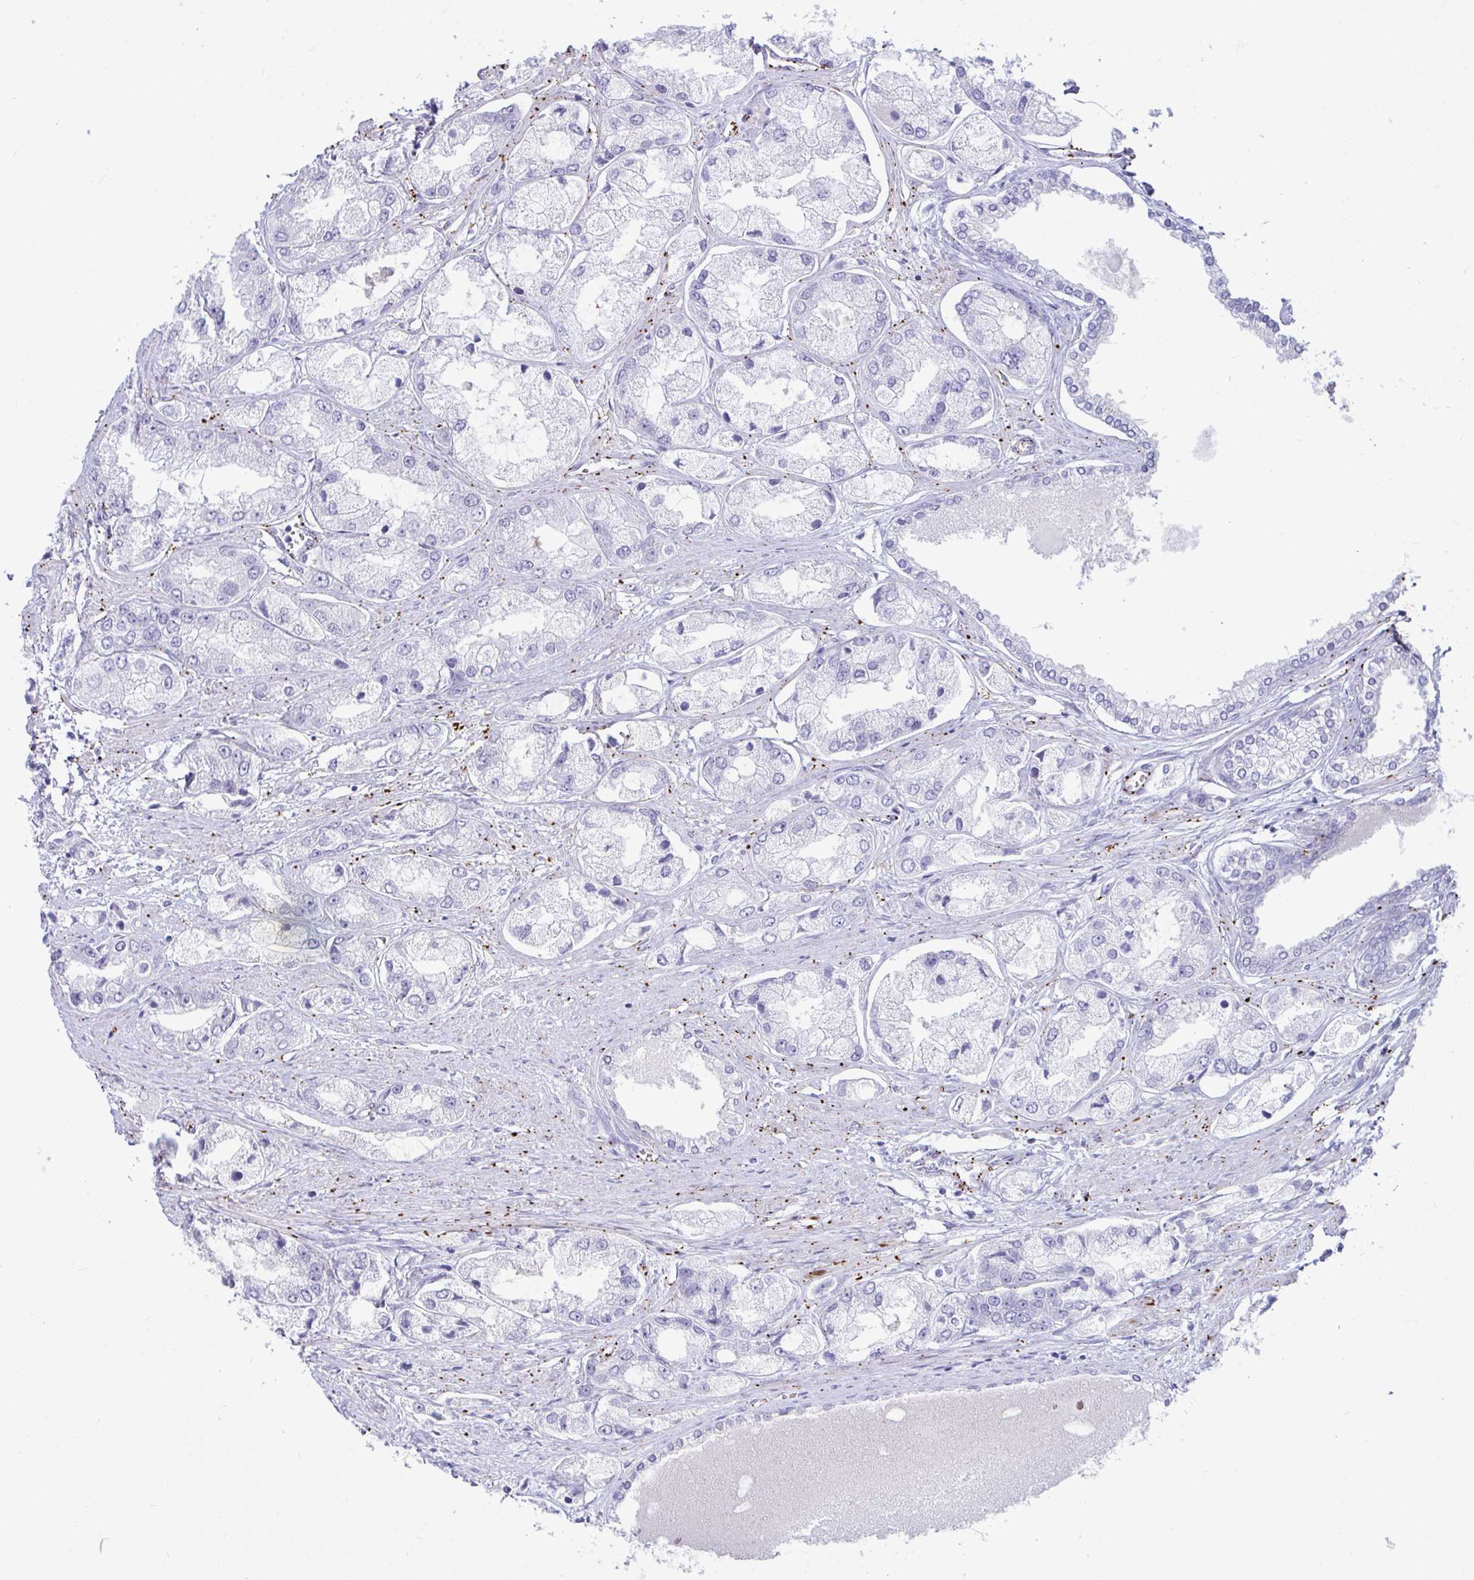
{"staining": {"intensity": "negative", "quantity": "none", "location": "none"}, "tissue": "prostate cancer", "cell_type": "Tumor cells", "image_type": "cancer", "snomed": [{"axis": "morphology", "description": "Adenocarcinoma, Low grade"}, {"axis": "topography", "description": "Prostate"}], "caption": "Image shows no significant protein expression in tumor cells of prostate cancer. Brightfield microscopy of immunohistochemistry (IHC) stained with DAB (3,3'-diaminobenzidine) (brown) and hematoxylin (blue), captured at high magnification.", "gene": "UBL3", "patient": {"sex": "male", "age": 69}}